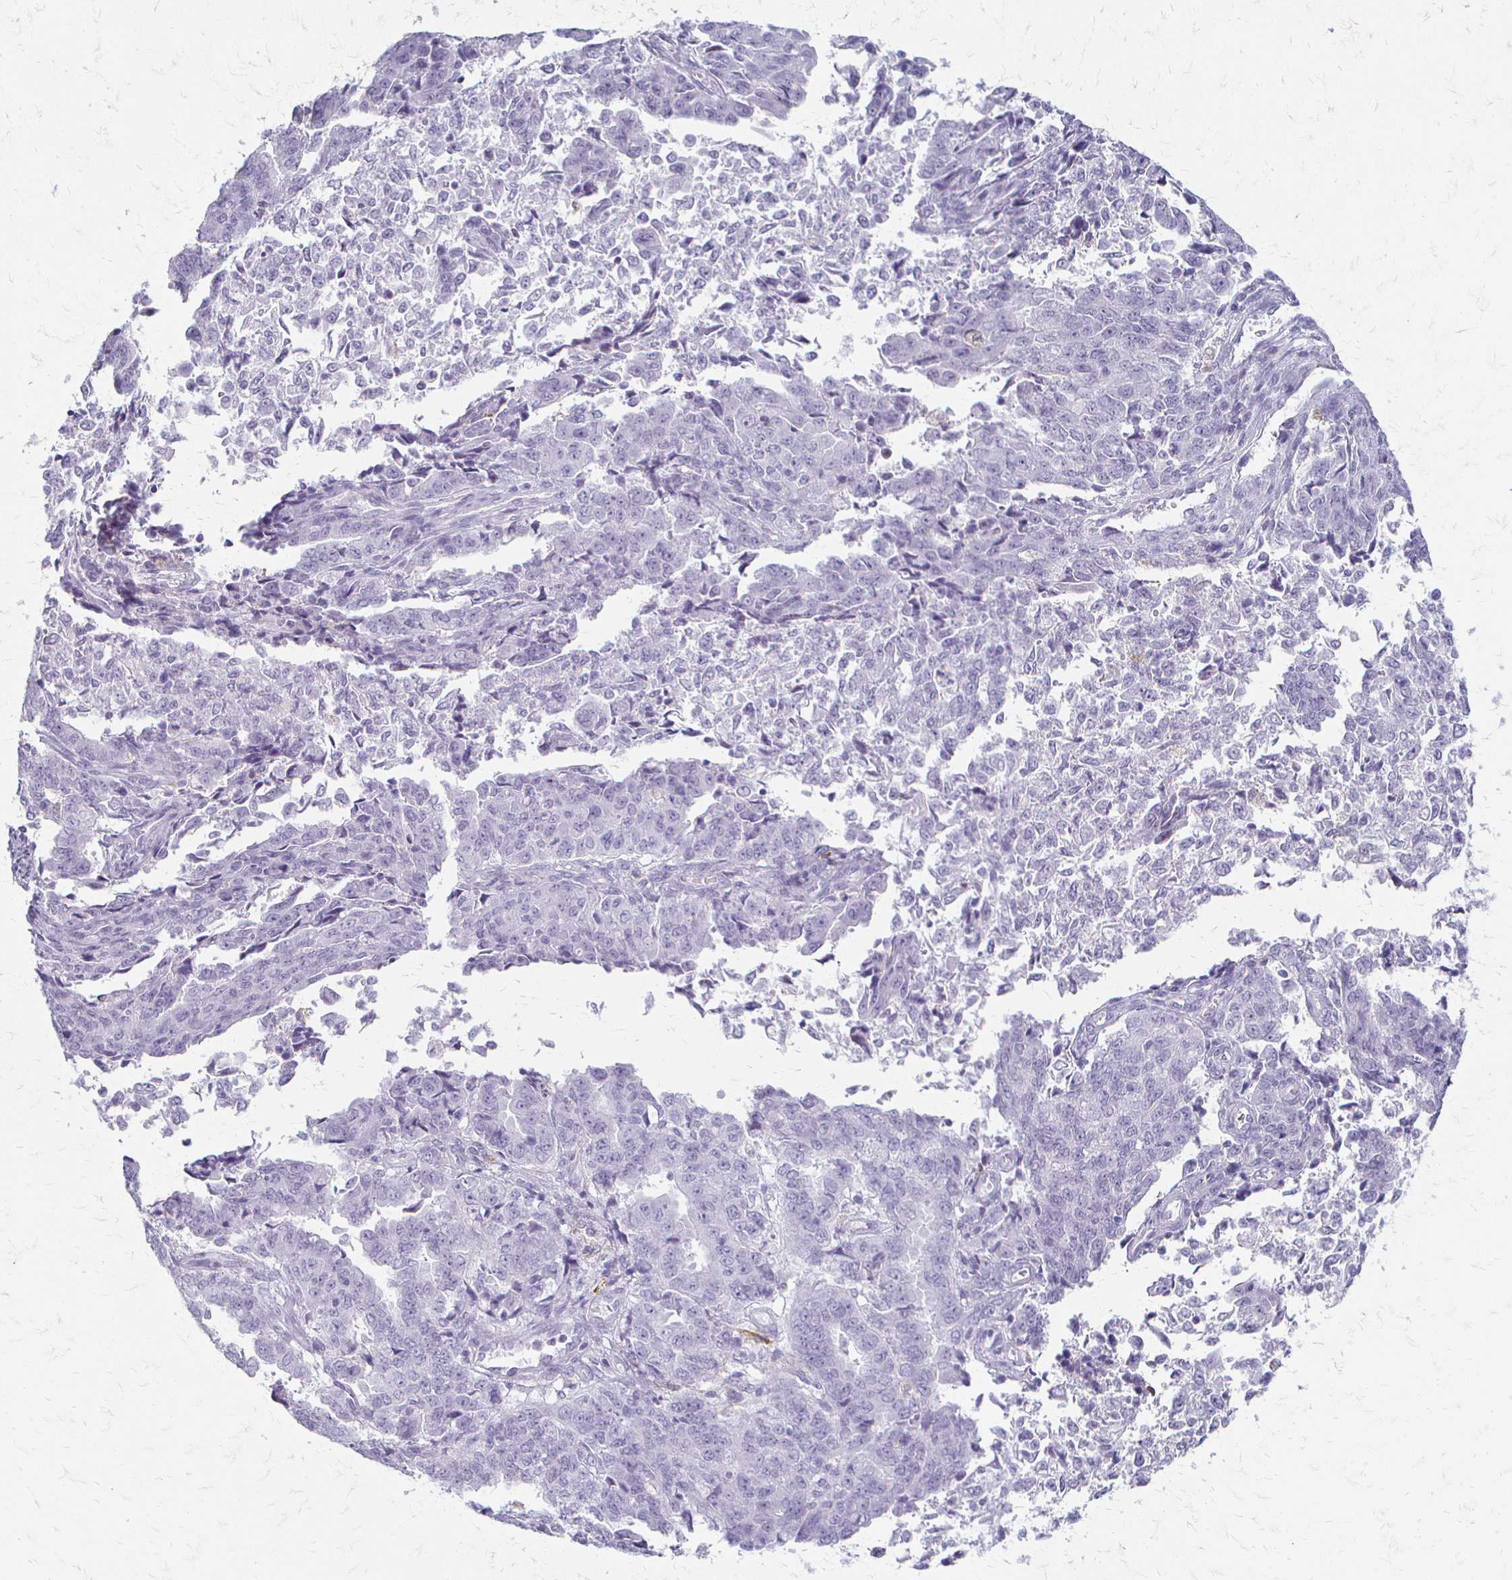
{"staining": {"intensity": "negative", "quantity": "none", "location": "none"}, "tissue": "endometrial cancer", "cell_type": "Tumor cells", "image_type": "cancer", "snomed": [{"axis": "morphology", "description": "Adenocarcinoma, NOS"}, {"axis": "topography", "description": "Endometrium"}], "caption": "Histopathology image shows no protein staining in tumor cells of adenocarcinoma (endometrial) tissue. (DAB (3,3'-diaminobenzidine) immunohistochemistry (IHC), high magnification).", "gene": "ACP5", "patient": {"sex": "female", "age": 50}}